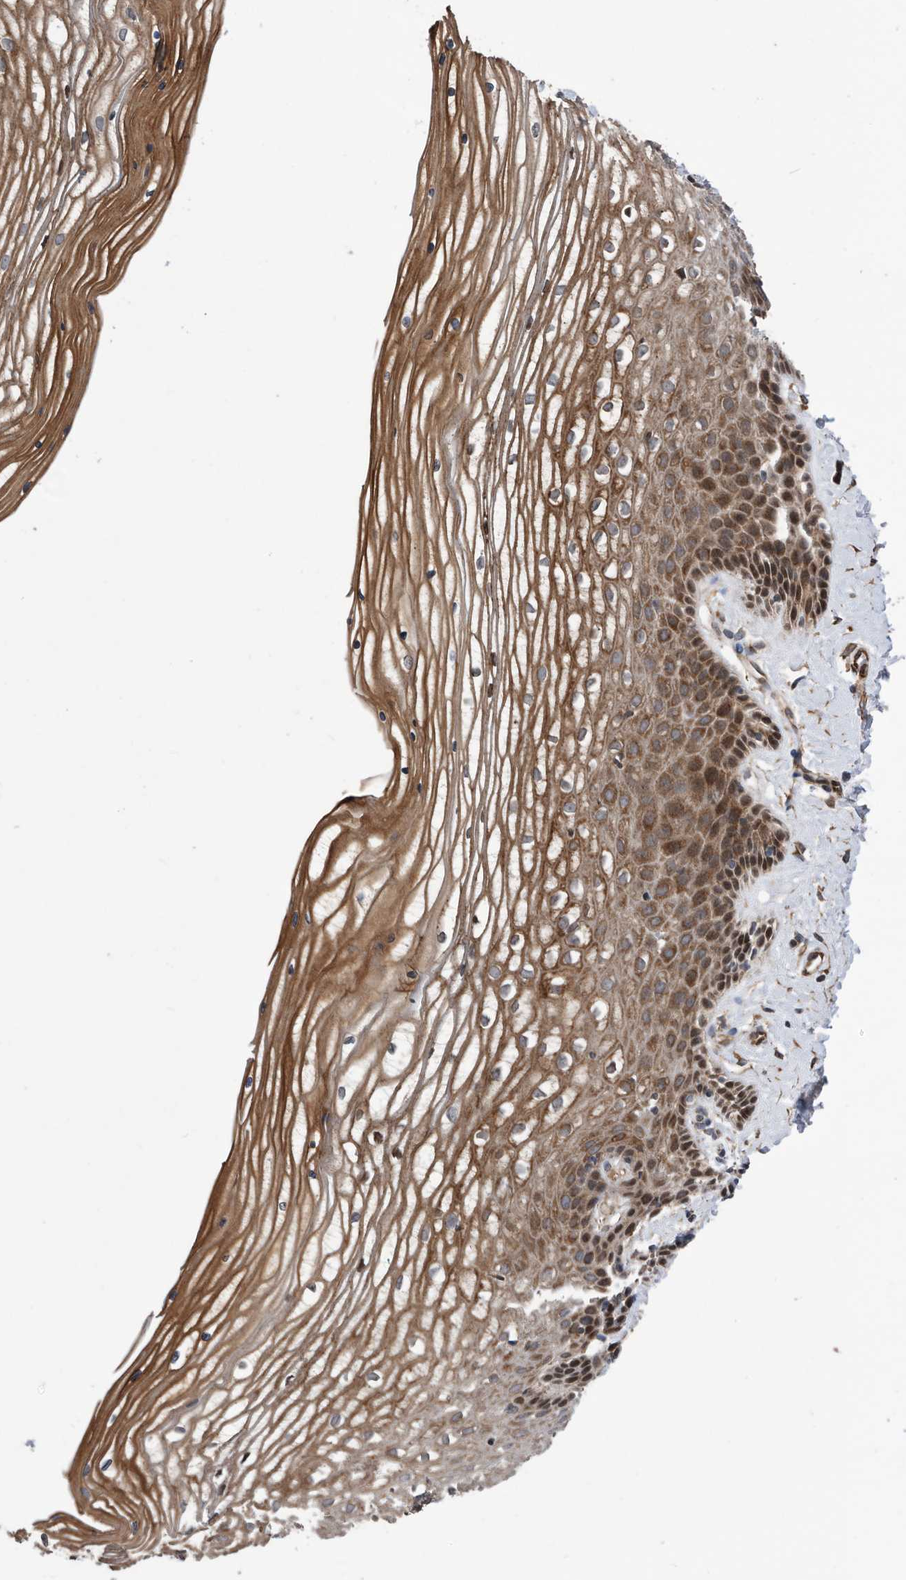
{"staining": {"intensity": "moderate", "quantity": ">75%", "location": "cytoplasmic/membranous,nuclear"}, "tissue": "vagina", "cell_type": "Squamous epithelial cells", "image_type": "normal", "snomed": [{"axis": "morphology", "description": "Normal tissue, NOS"}, {"axis": "topography", "description": "Vagina"}, {"axis": "topography", "description": "Cervix"}], "caption": "Immunohistochemistry staining of benign vagina, which displays medium levels of moderate cytoplasmic/membranous,nuclear expression in about >75% of squamous epithelial cells indicating moderate cytoplasmic/membranous,nuclear protein expression. The staining was performed using DAB (3,3'-diaminobenzidine) (brown) for protein detection and nuclei were counterstained in hematoxylin (blue).", "gene": "SERINC2", "patient": {"sex": "female", "age": 40}}